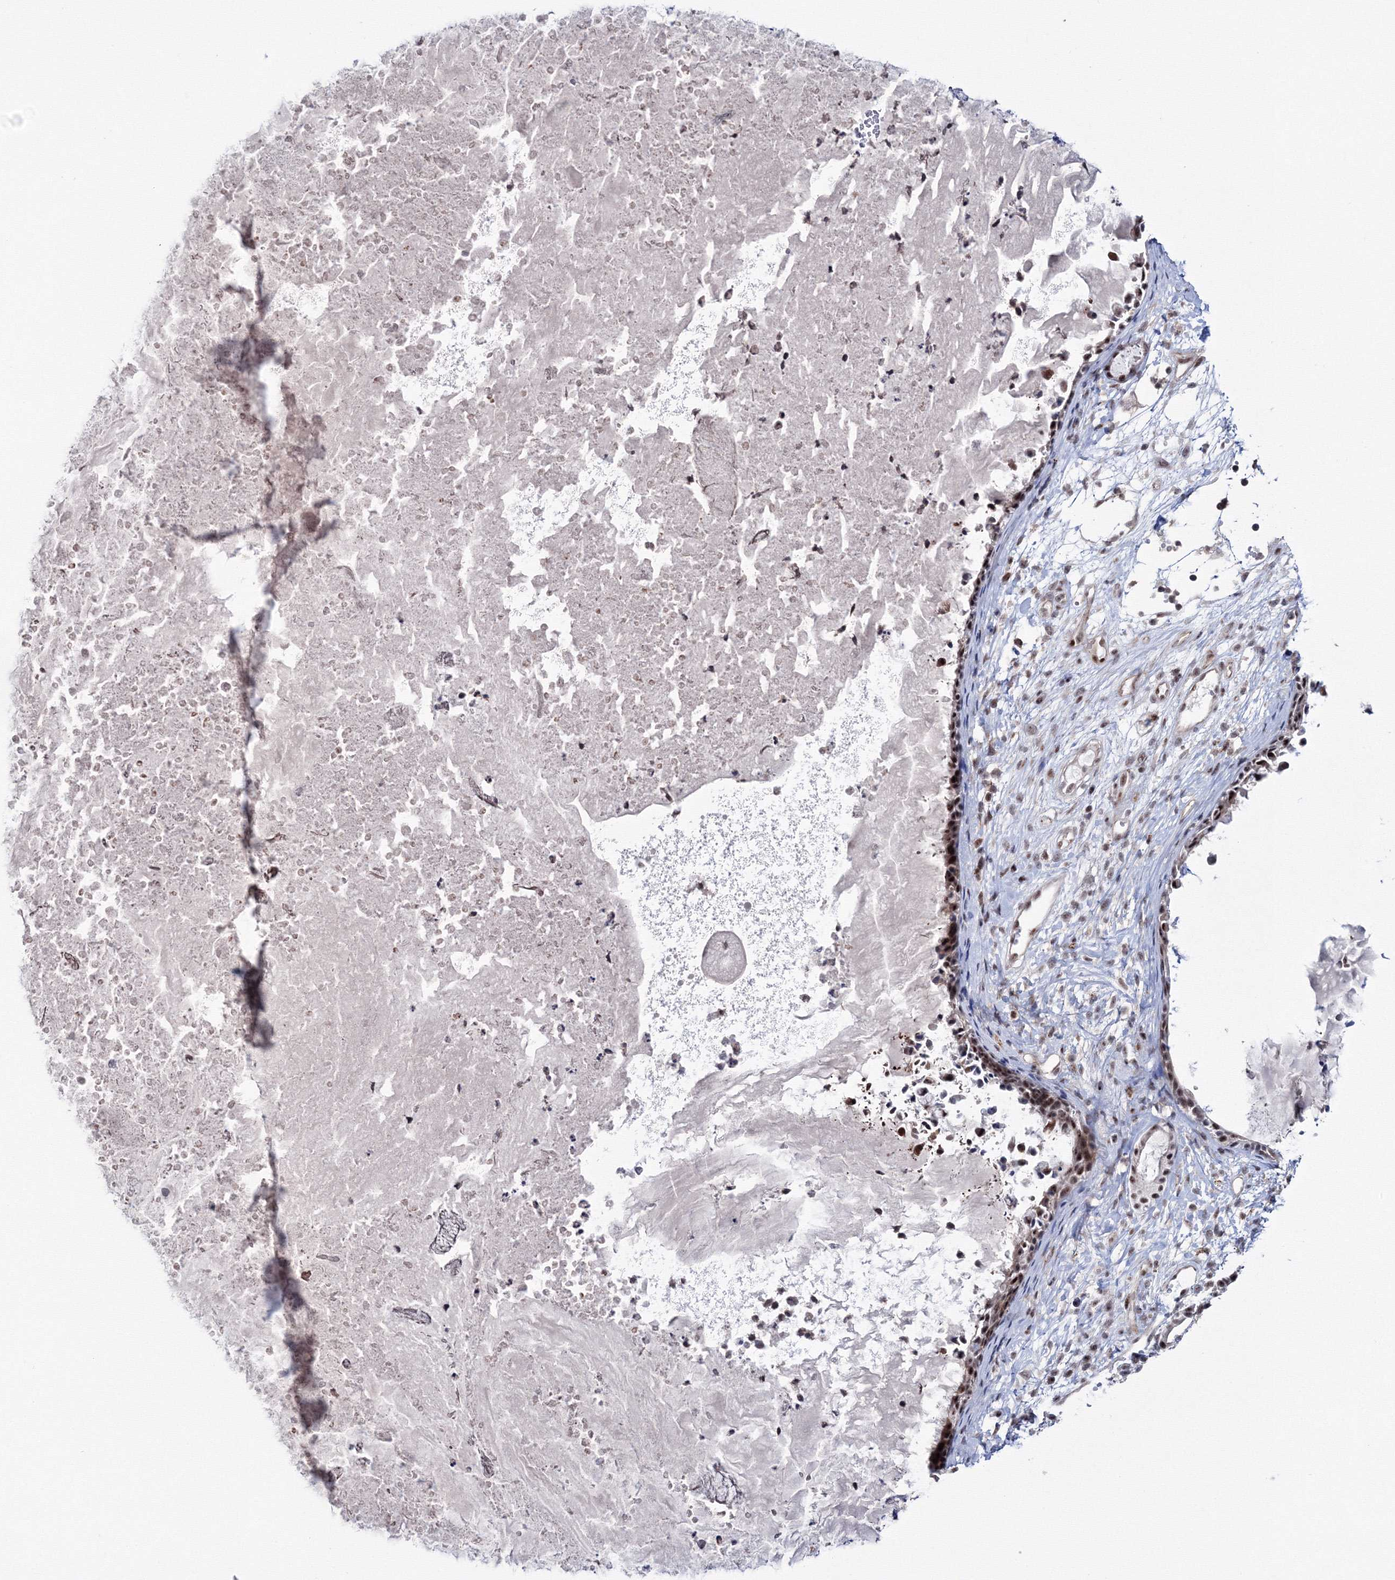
{"staining": {"intensity": "moderate", "quantity": ">75%", "location": "nuclear"}, "tissue": "nasopharynx", "cell_type": "Respiratory epithelial cells", "image_type": "normal", "snomed": [{"axis": "morphology", "description": "Normal tissue, NOS"}, {"axis": "topography", "description": "Nasopharynx"}], "caption": "A medium amount of moderate nuclear staining is appreciated in about >75% of respiratory epithelial cells in unremarkable nasopharynx.", "gene": "TATDN2", "patient": {"sex": "male", "age": 22}}